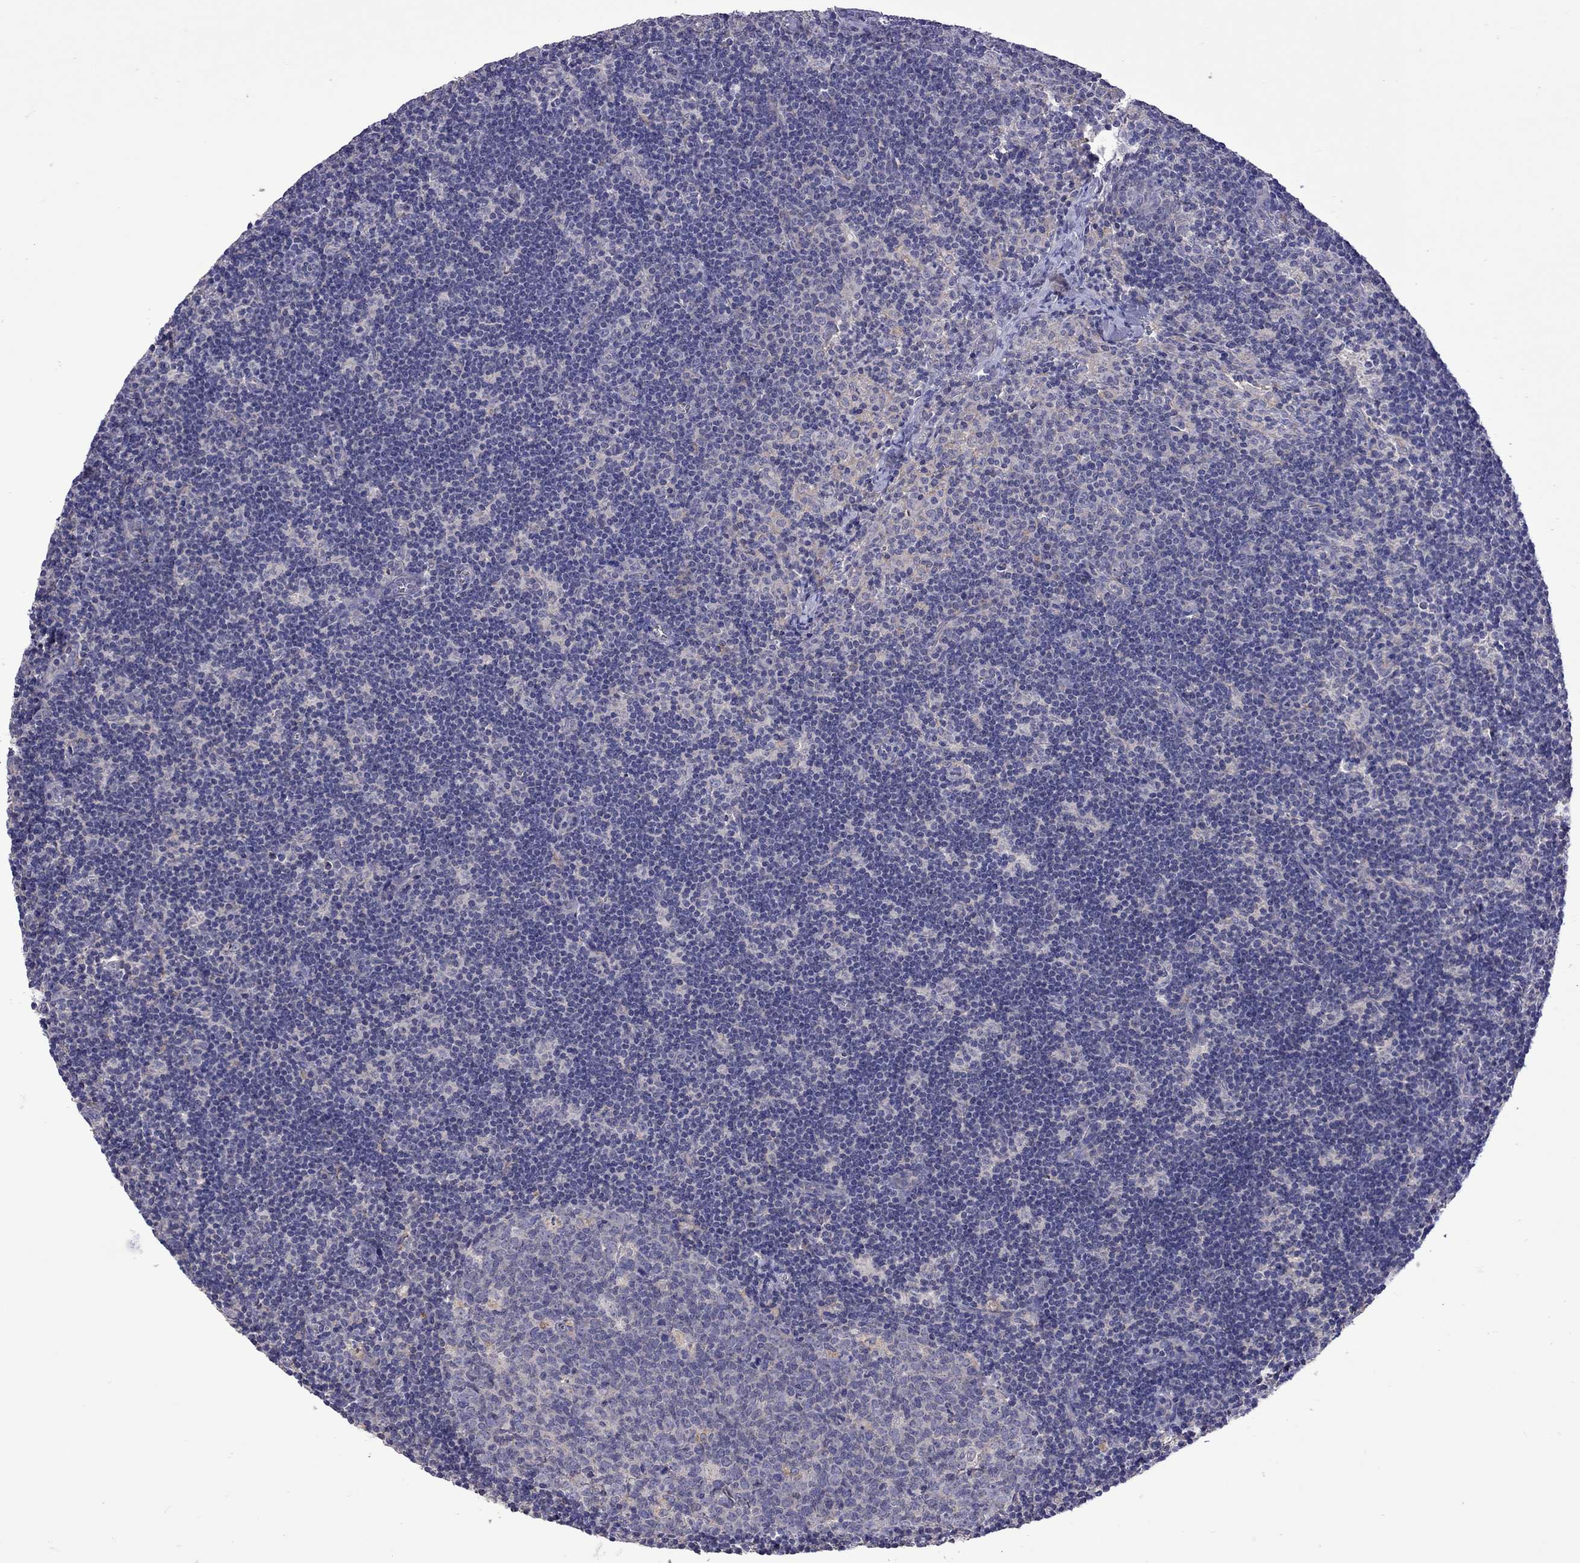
{"staining": {"intensity": "negative", "quantity": "none", "location": "none"}, "tissue": "lymph node", "cell_type": "Germinal center cells", "image_type": "normal", "snomed": [{"axis": "morphology", "description": "Normal tissue, NOS"}, {"axis": "topography", "description": "Lymph node"}], "caption": "This micrograph is of unremarkable lymph node stained with immunohistochemistry (IHC) to label a protein in brown with the nuclei are counter-stained blue. There is no staining in germinal center cells. (Stains: DAB immunohistochemistry (IHC) with hematoxylin counter stain, Microscopy: brightfield microscopy at high magnification).", "gene": "RTP5", "patient": {"sex": "female", "age": 34}}